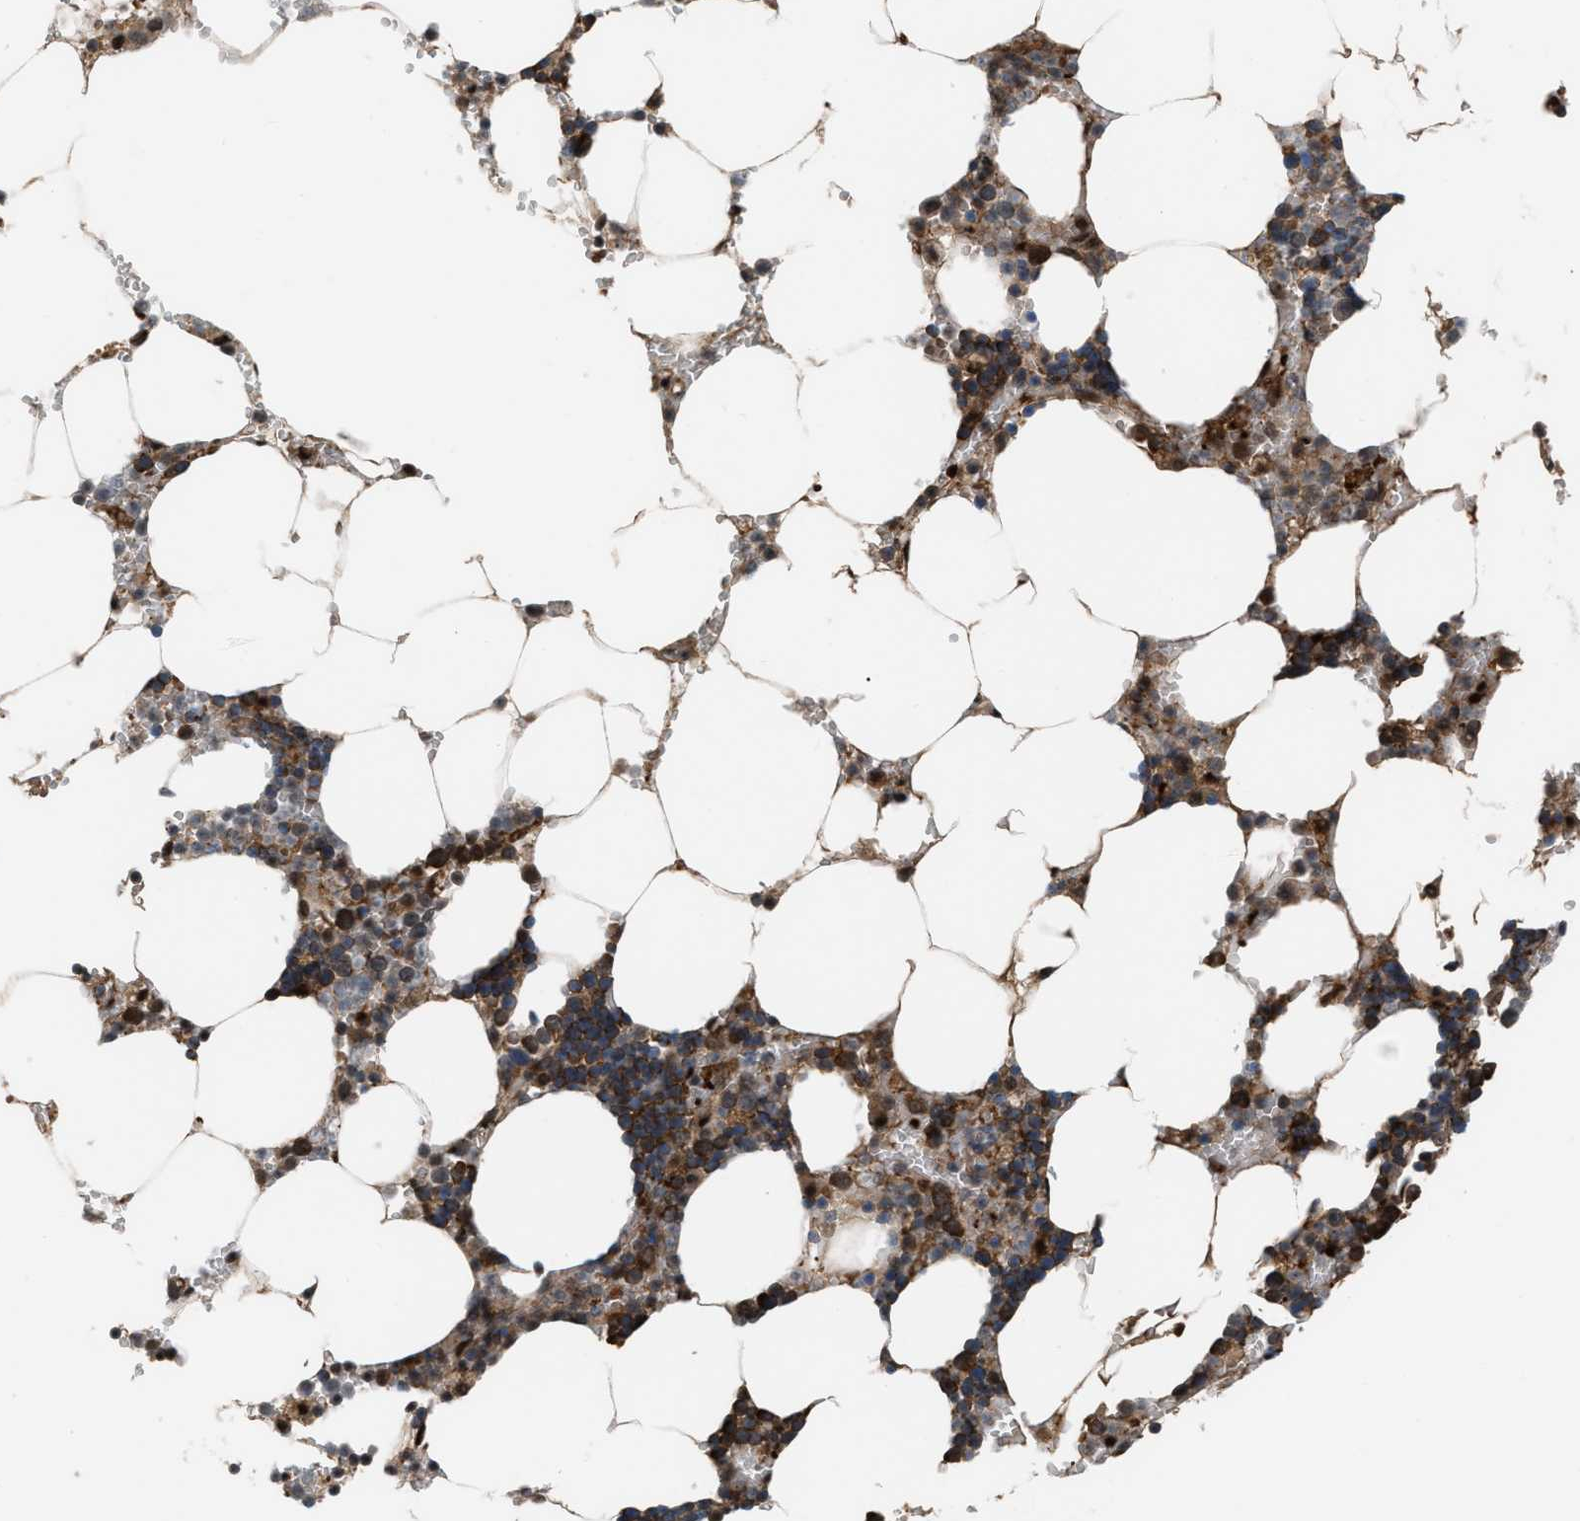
{"staining": {"intensity": "moderate", "quantity": "25%-75%", "location": "cytoplasmic/membranous,nuclear"}, "tissue": "bone marrow", "cell_type": "Hematopoietic cells", "image_type": "normal", "snomed": [{"axis": "morphology", "description": "Normal tissue, NOS"}, {"axis": "topography", "description": "Bone marrow"}], "caption": "Normal bone marrow displays moderate cytoplasmic/membranous,nuclear staining in approximately 25%-75% of hematopoietic cells, visualized by immunohistochemistry. (DAB = brown stain, brightfield microscopy at high magnification).", "gene": "RFFL", "patient": {"sex": "male", "age": 70}}